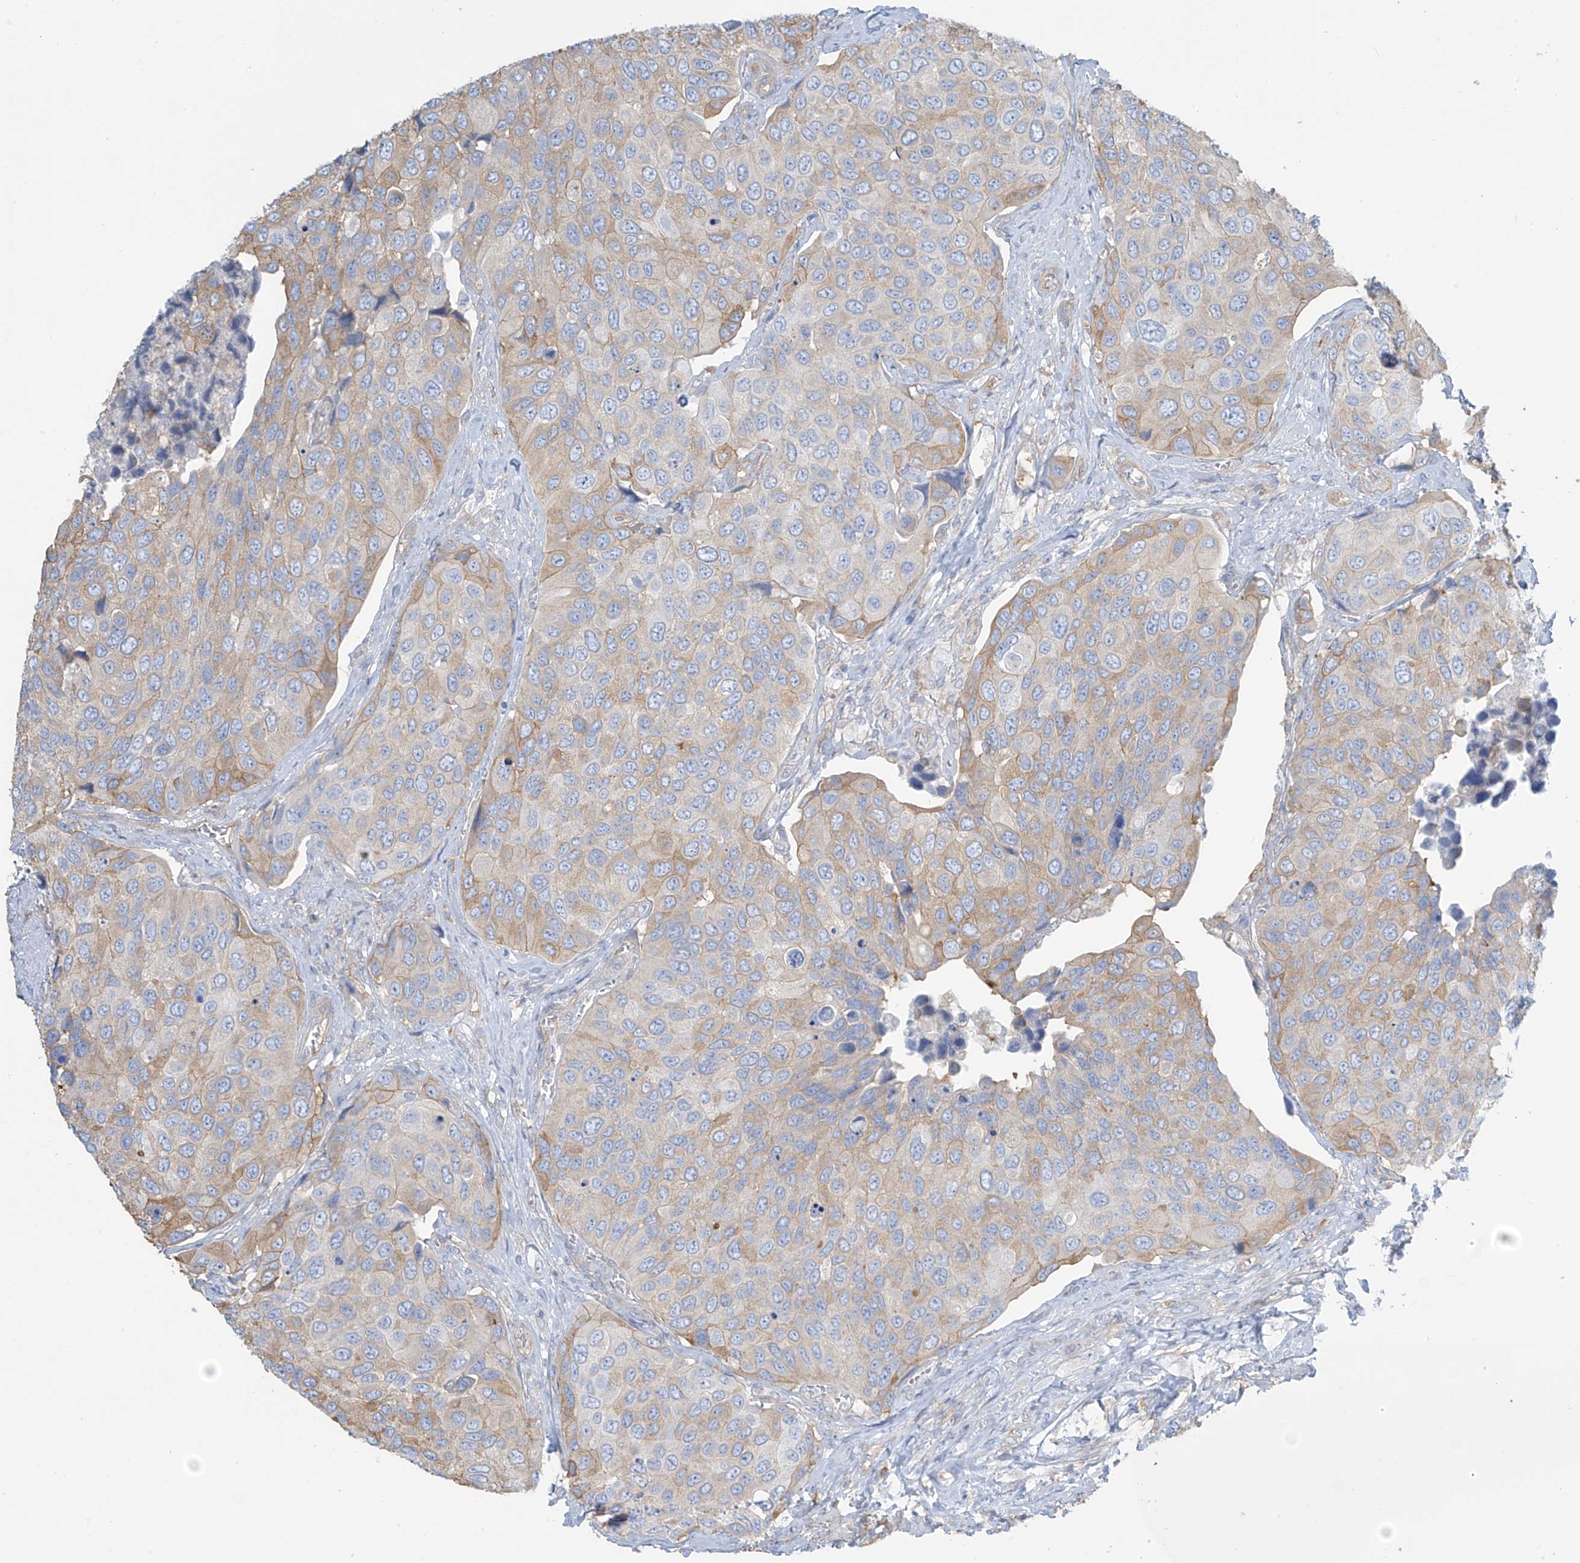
{"staining": {"intensity": "weak", "quantity": "25%-75%", "location": "cytoplasmic/membranous"}, "tissue": "urothelial cancer", "cell_type": "Tumor cells", "image_type": "cancer", "snomed": [{"axis": "morphology", "description": "Urothelial carcinoma, High grade"}, {"axis": "topography", "description": "Urinary bladder"}], "caption": "Urothelial cancer was stained to show a protein in brown. There is low levels of weak cytoplasmic/membranous staining in about 25%-75% of tumor cells. (IHC, brightfield microscopy, high magnification).", "gene": "ZNF846", "patient": {"sex": "male", "age": 74}}